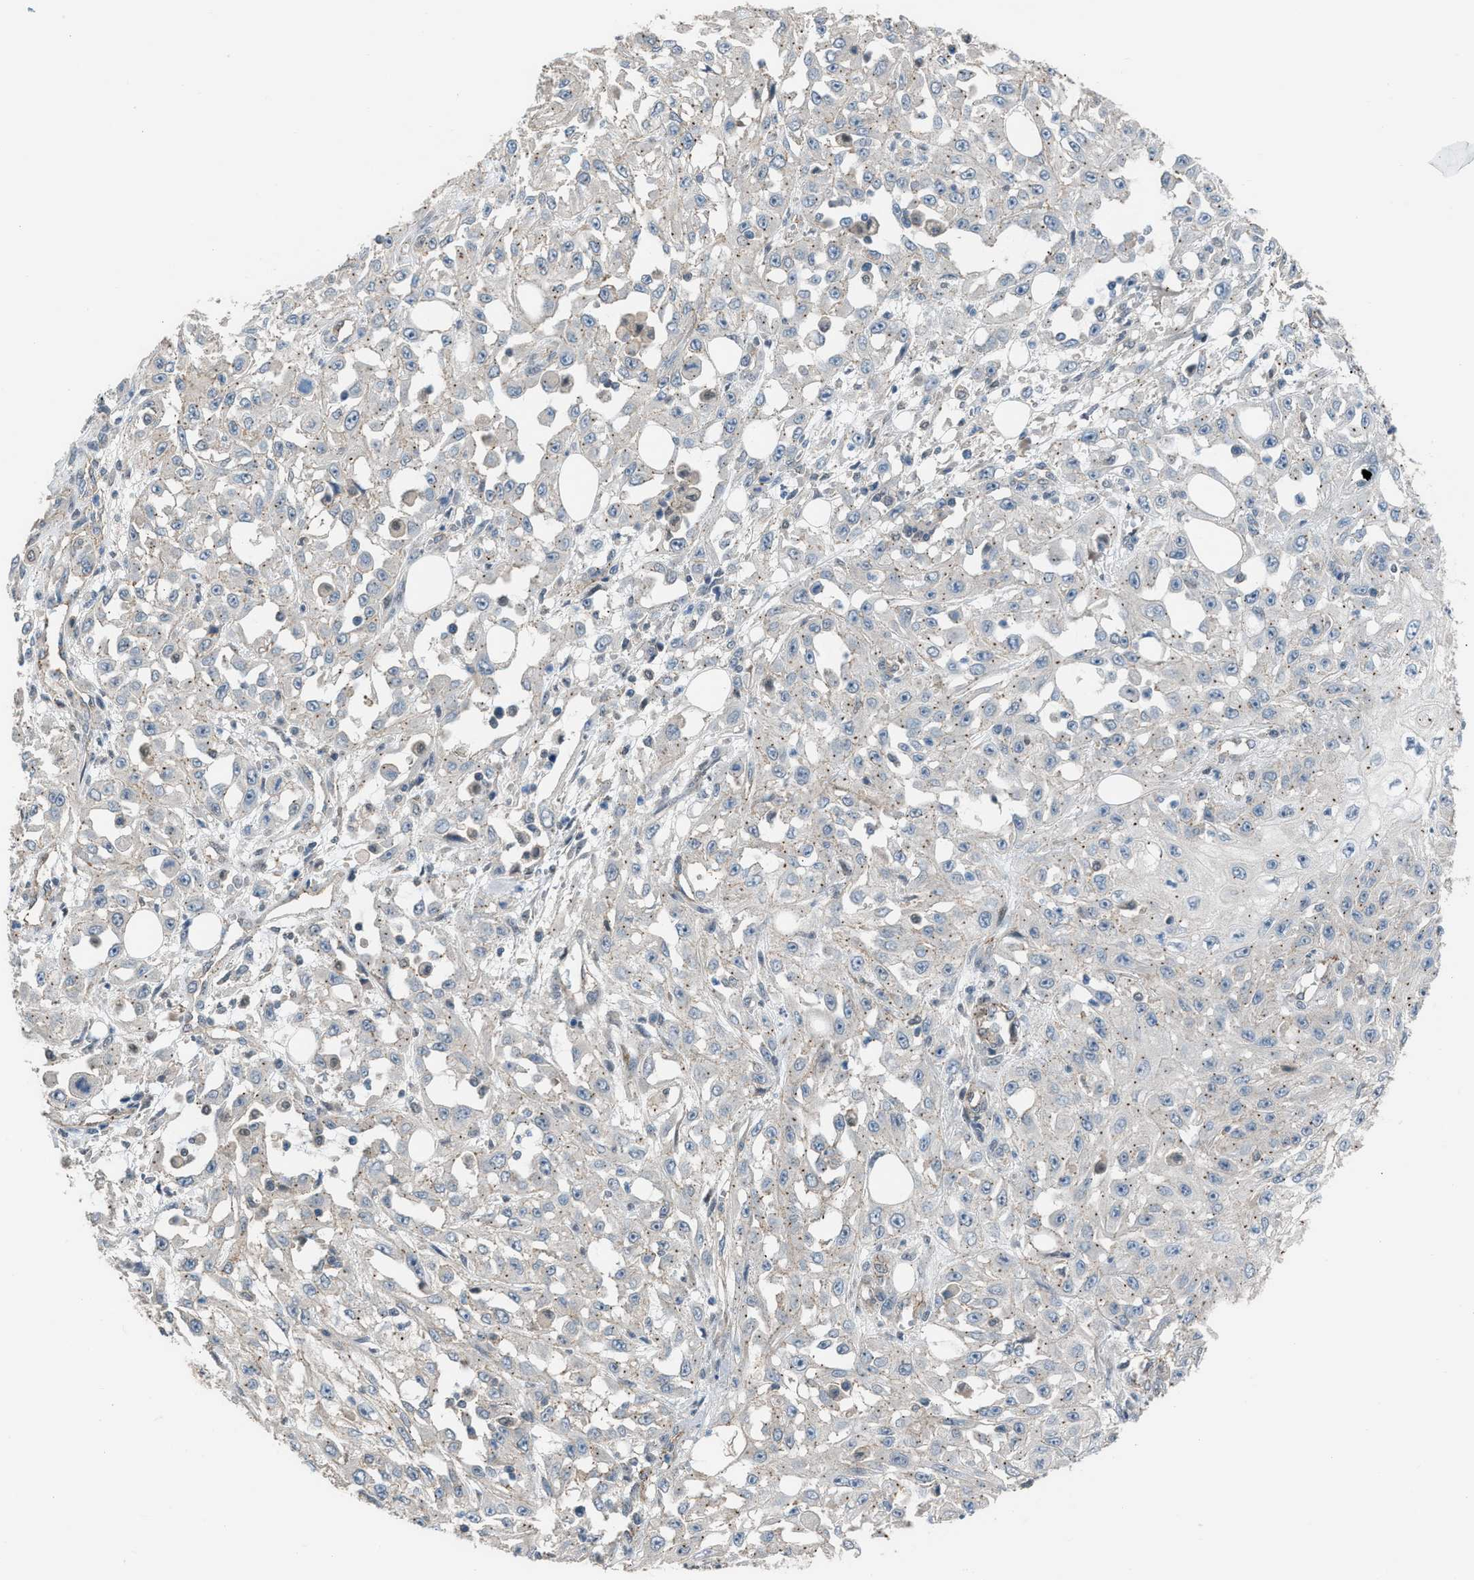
{"staining": {"intensity": "weak", "quantity": "25%-75%", "location": "cytoplasmic/membranous"}, "tissue": "skin cancer", "cell_type": "Tumor cells", "image_type": "cancer", "snomed": [{"axis": "morphology", "description": "Squamous cell carcinoma, NOS"}, {"axis": "morphology", "description": "Squamous cell carcinoma, metastatic, NOS"}, {"axis": "topography", "description": "Skin"}, {"axis": "topography", "description": "Lymph node"}], "caption": "The image shows staining of skin cancer (metastatic squamous cell carcinoma), revealing weak cytoplasmic/membranous protein staining (brown color) within tumor cells. The staining is performed using DAB brown chromogen to label protein expression. The nuclei are counter-stained blue using hematoxylin.", "gene": "CRTC1", "patient": {"sex": "male", "age": 75}}